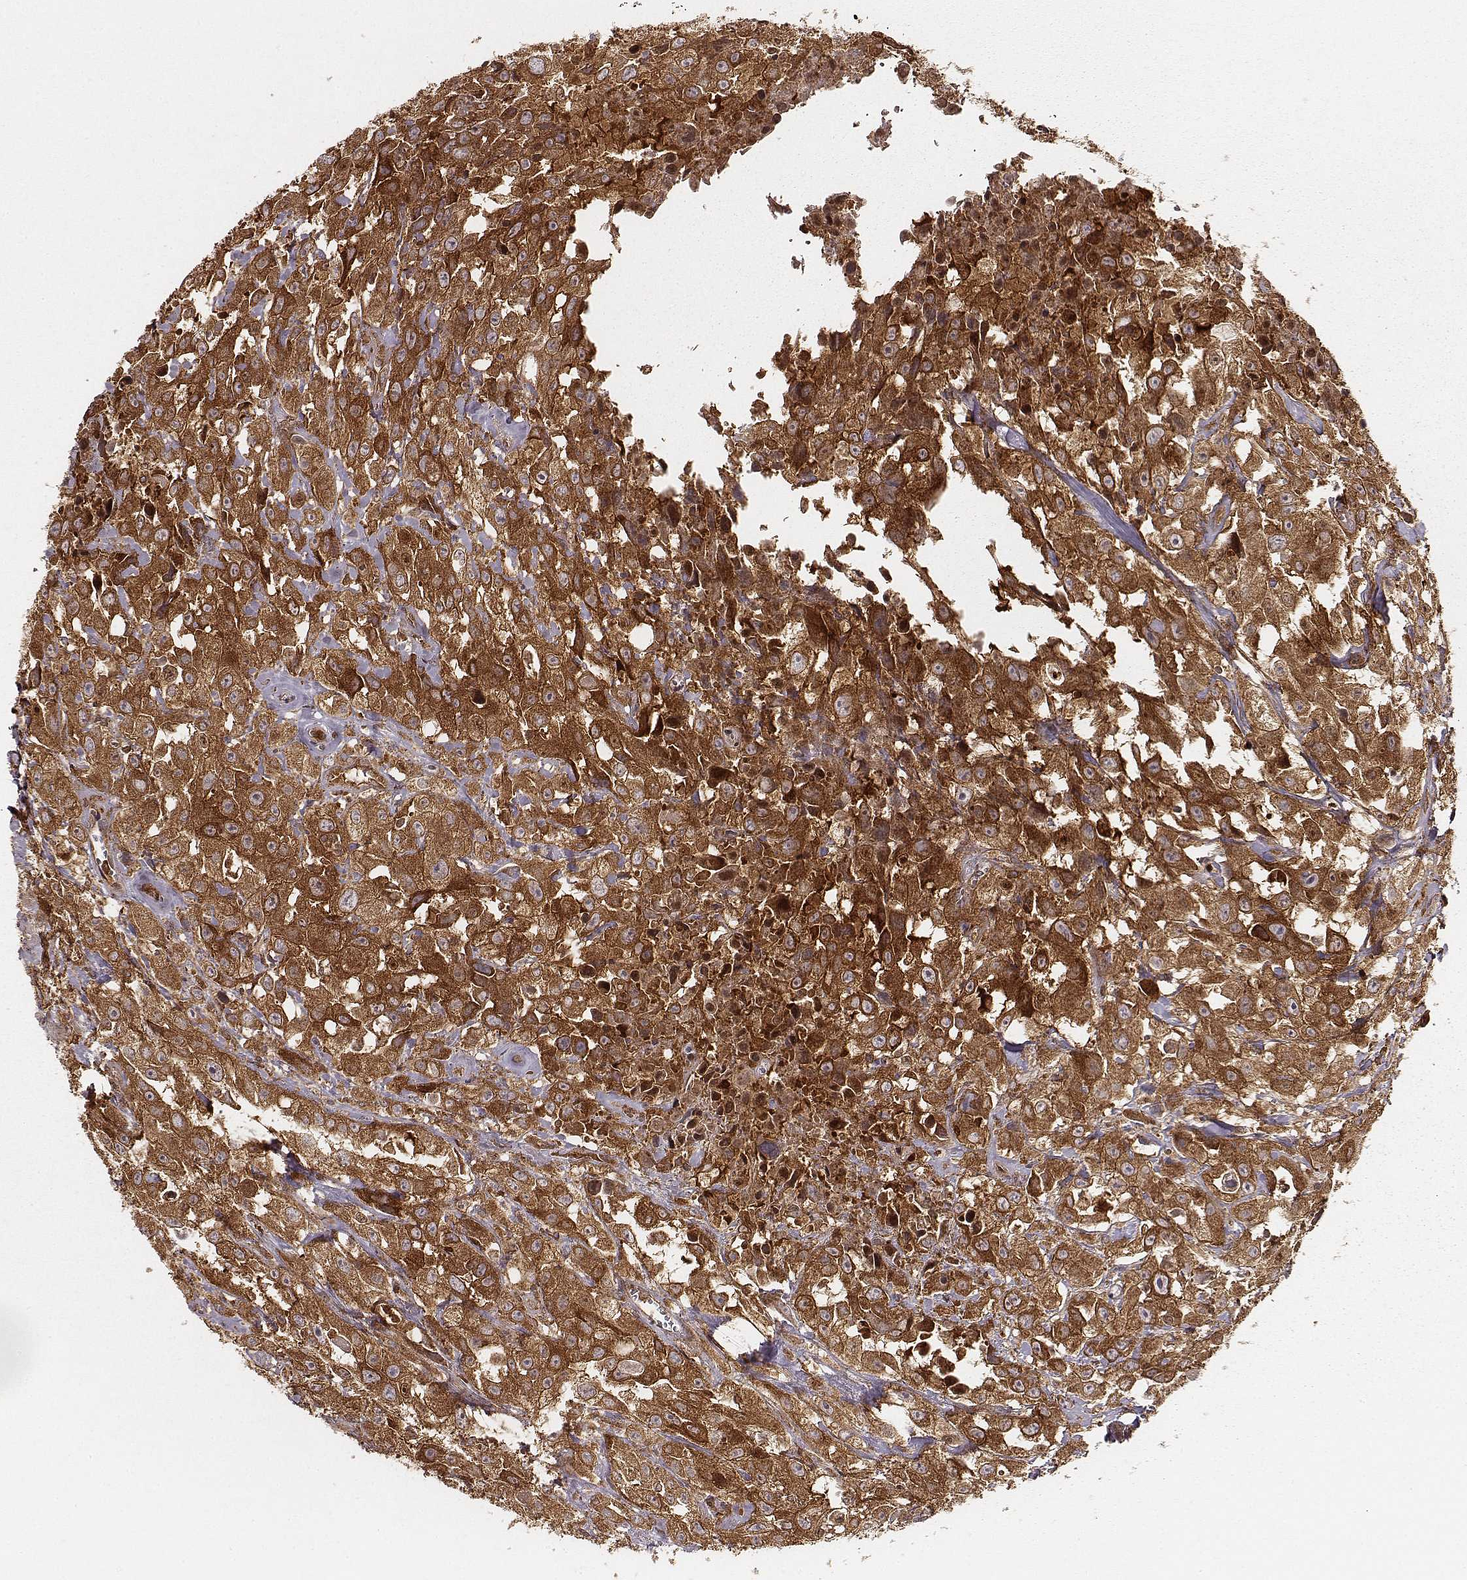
{"staining": {"intensity": "strong", "quantity": ">75%", "location": "cytoplasmic/membranous"}, "tissue": "urothelial cancer", "cell_type": "Tumor cells", "image_type": "cancer", "snomed": [{"axis": "morphology", "description": "Urothelial carcinoma, High grade"}, {"axis": "topography", "description": "Urinary bladder"}], "caption": "Immunohistochemical staining of urothelial cancer displays high levels of strong cytoplasmic/membranous protein positivity in about >75% of tumor cells.", "gene": "VPS26A", "patient": {"sex": "male", "age": 79}}